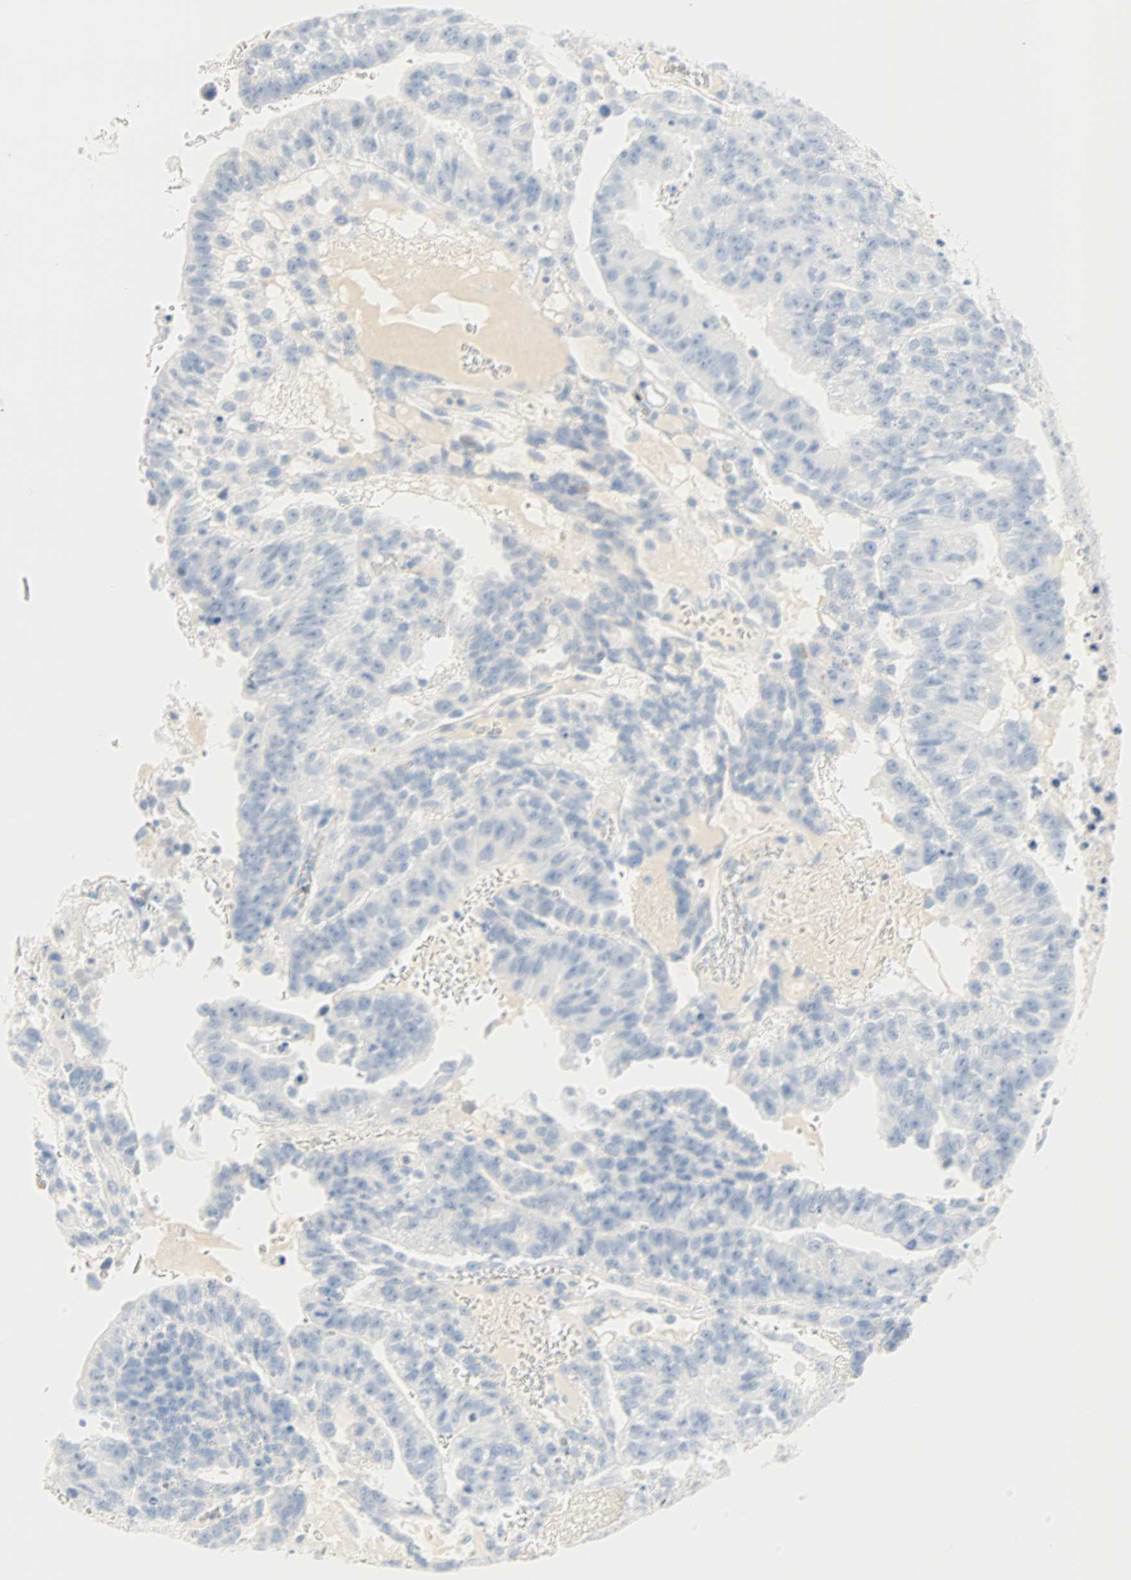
{"staining": {"intensity": "negative", "quantity": "none", "location": "none"}, "tissue": "testis cancer", "cell_type": "Tumor cells", "image_type": "cancer", "snomed": [{"axis": "morphology", "description": "Seminoma, NOS"}, {"axis": "morphology", "description": "Carcinoma, Embryonal, NOS"}, {"axis": "topography", "description": "Testis"}], "caption": "Immunohistochemistry (IHC) micrograph of embryonal carcinoma (testis) stained for a protein (brown), which displays no staining in tumor cells.", "gene": "SELENBP1", "patient": {"sex": "male", "age": 52}}